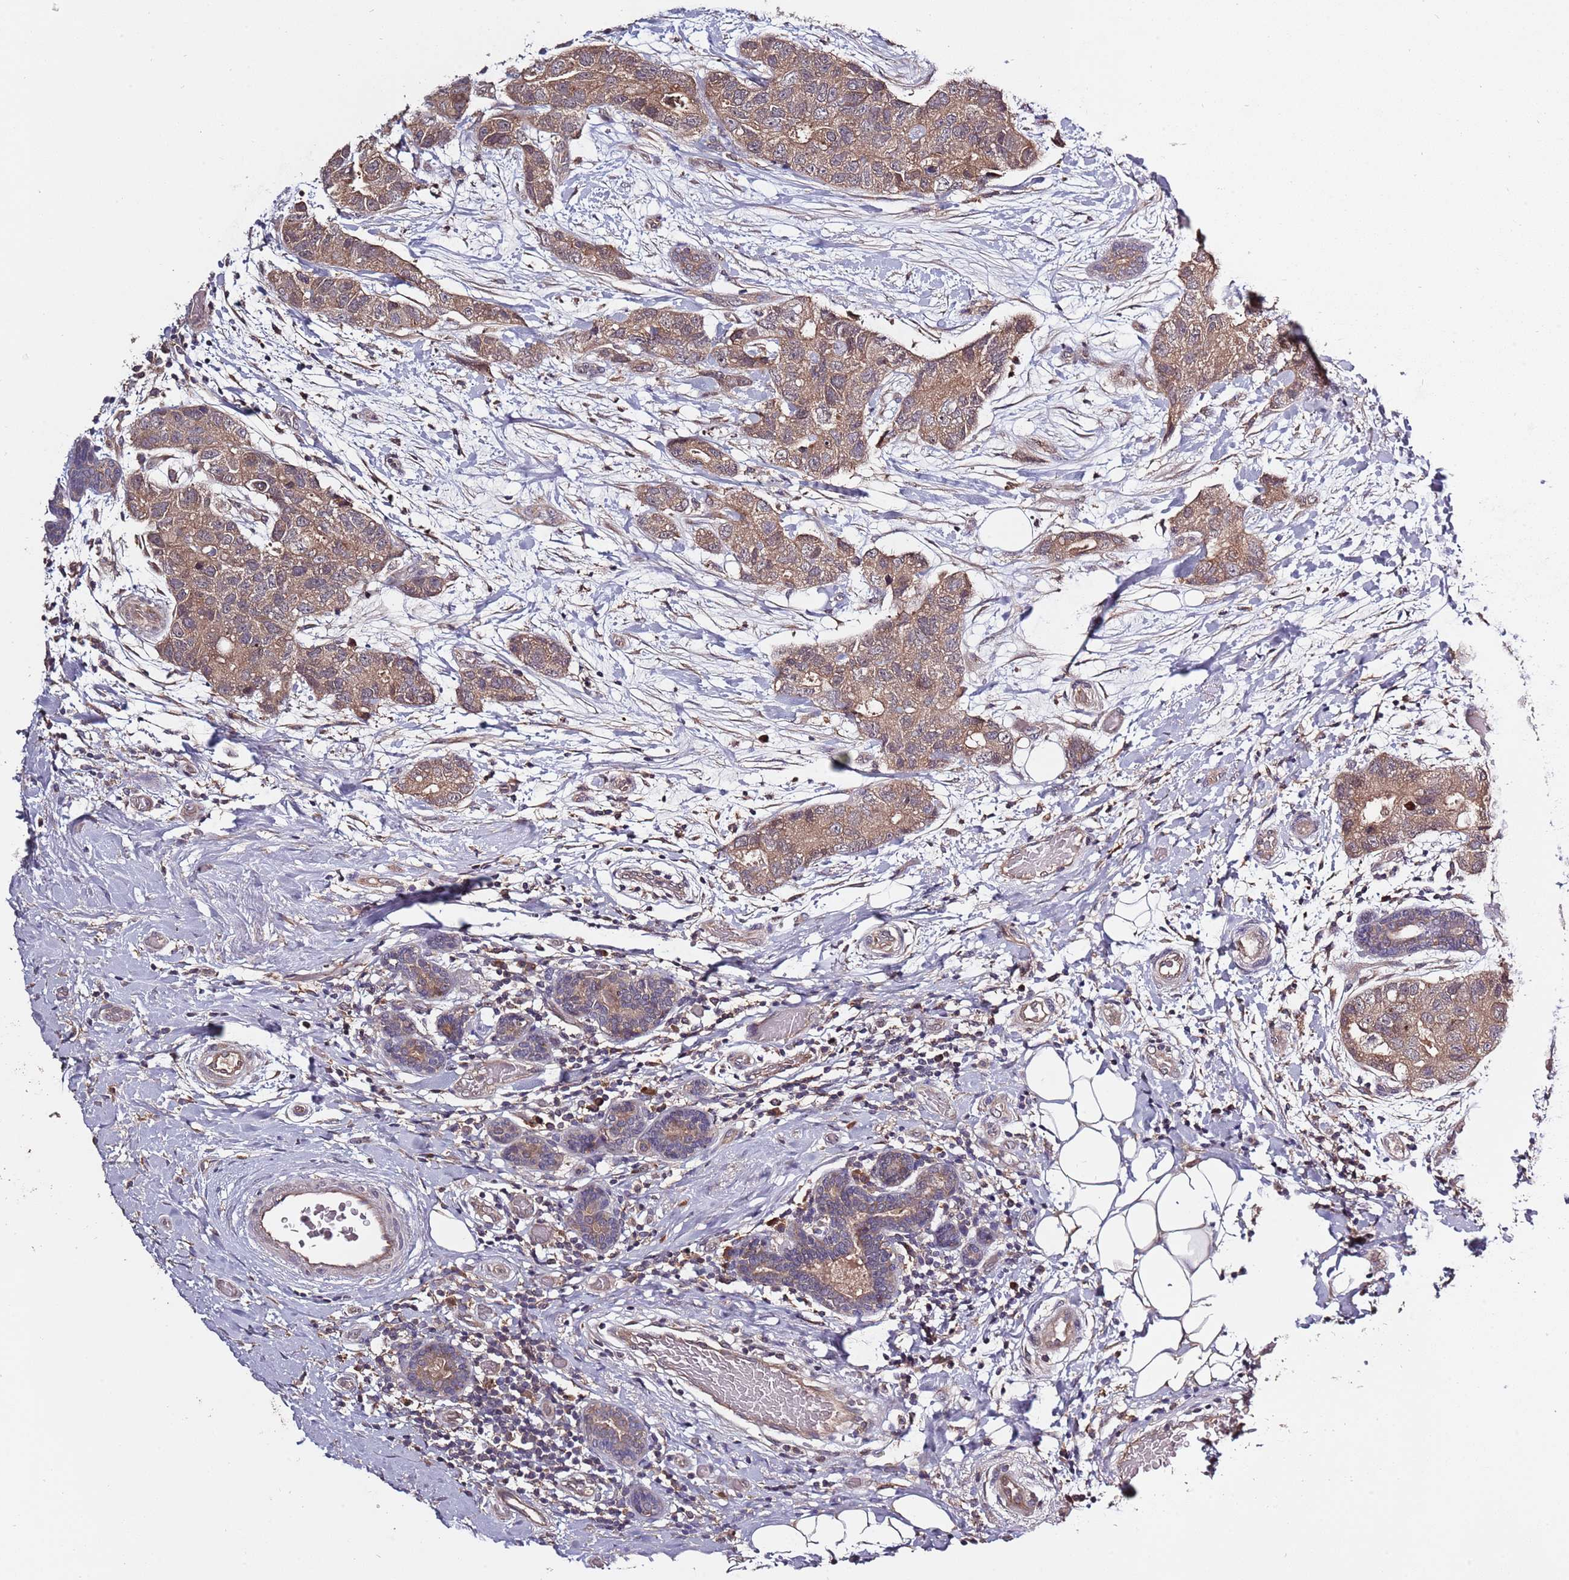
{"staining": {"intensity": "moderate", "quantity": ">75%", "location": "cytoplasmic/membranous"}, "tissue": "breast cancer", "cell_type": "Tumor cells", "image_type": "cancer", "snomed": [{"axis": "morphology", "description": "Duct carcinoma"}, {"axis": "topography", "description": "Breast"}], "caption": "Breast cancer stained for a protein demonstrates moderate cytoplasmic/membranous positivity in tumor cells.", "gene": "USP32", "patient": {"sex": "female", "age": 62}}